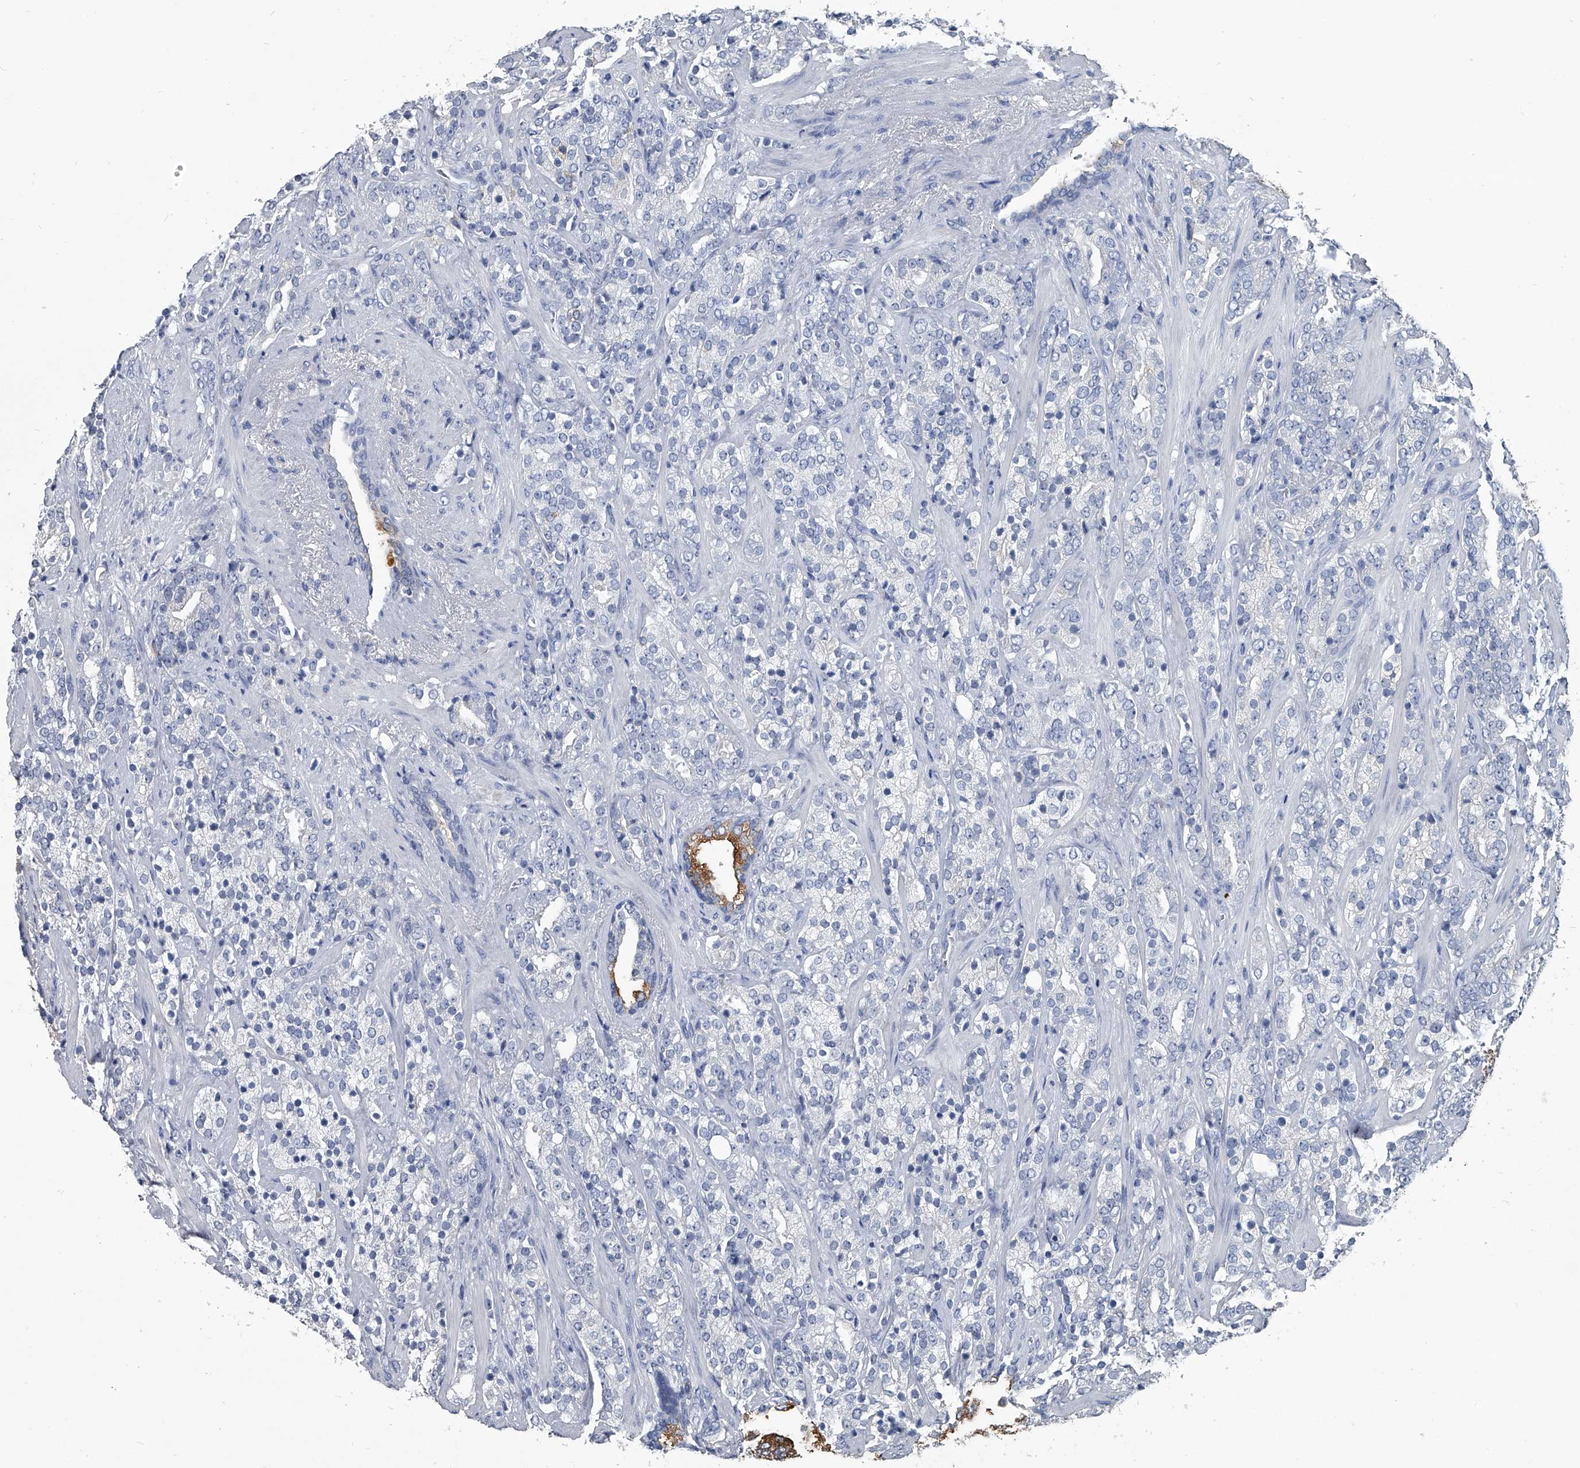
{"staining": {"intensity": "negative", "quantity": "none", "location": "none"}, "tissue": "prostate cancer", "cell_type": "Tumor cells", "image_type": "cancer", "snomed": [{"axis": "morphology", "description": "Adenocarcinoma, High grade"}, {"axis": "topography", "description": "Prostate"}], "caption": "Protein analysis of high-grade adenocarcinoma (prostate) exhibits no significant staining in tumor cells.", "gene": "BCAS1", "patient": {"sex": "male", "age": 71}}